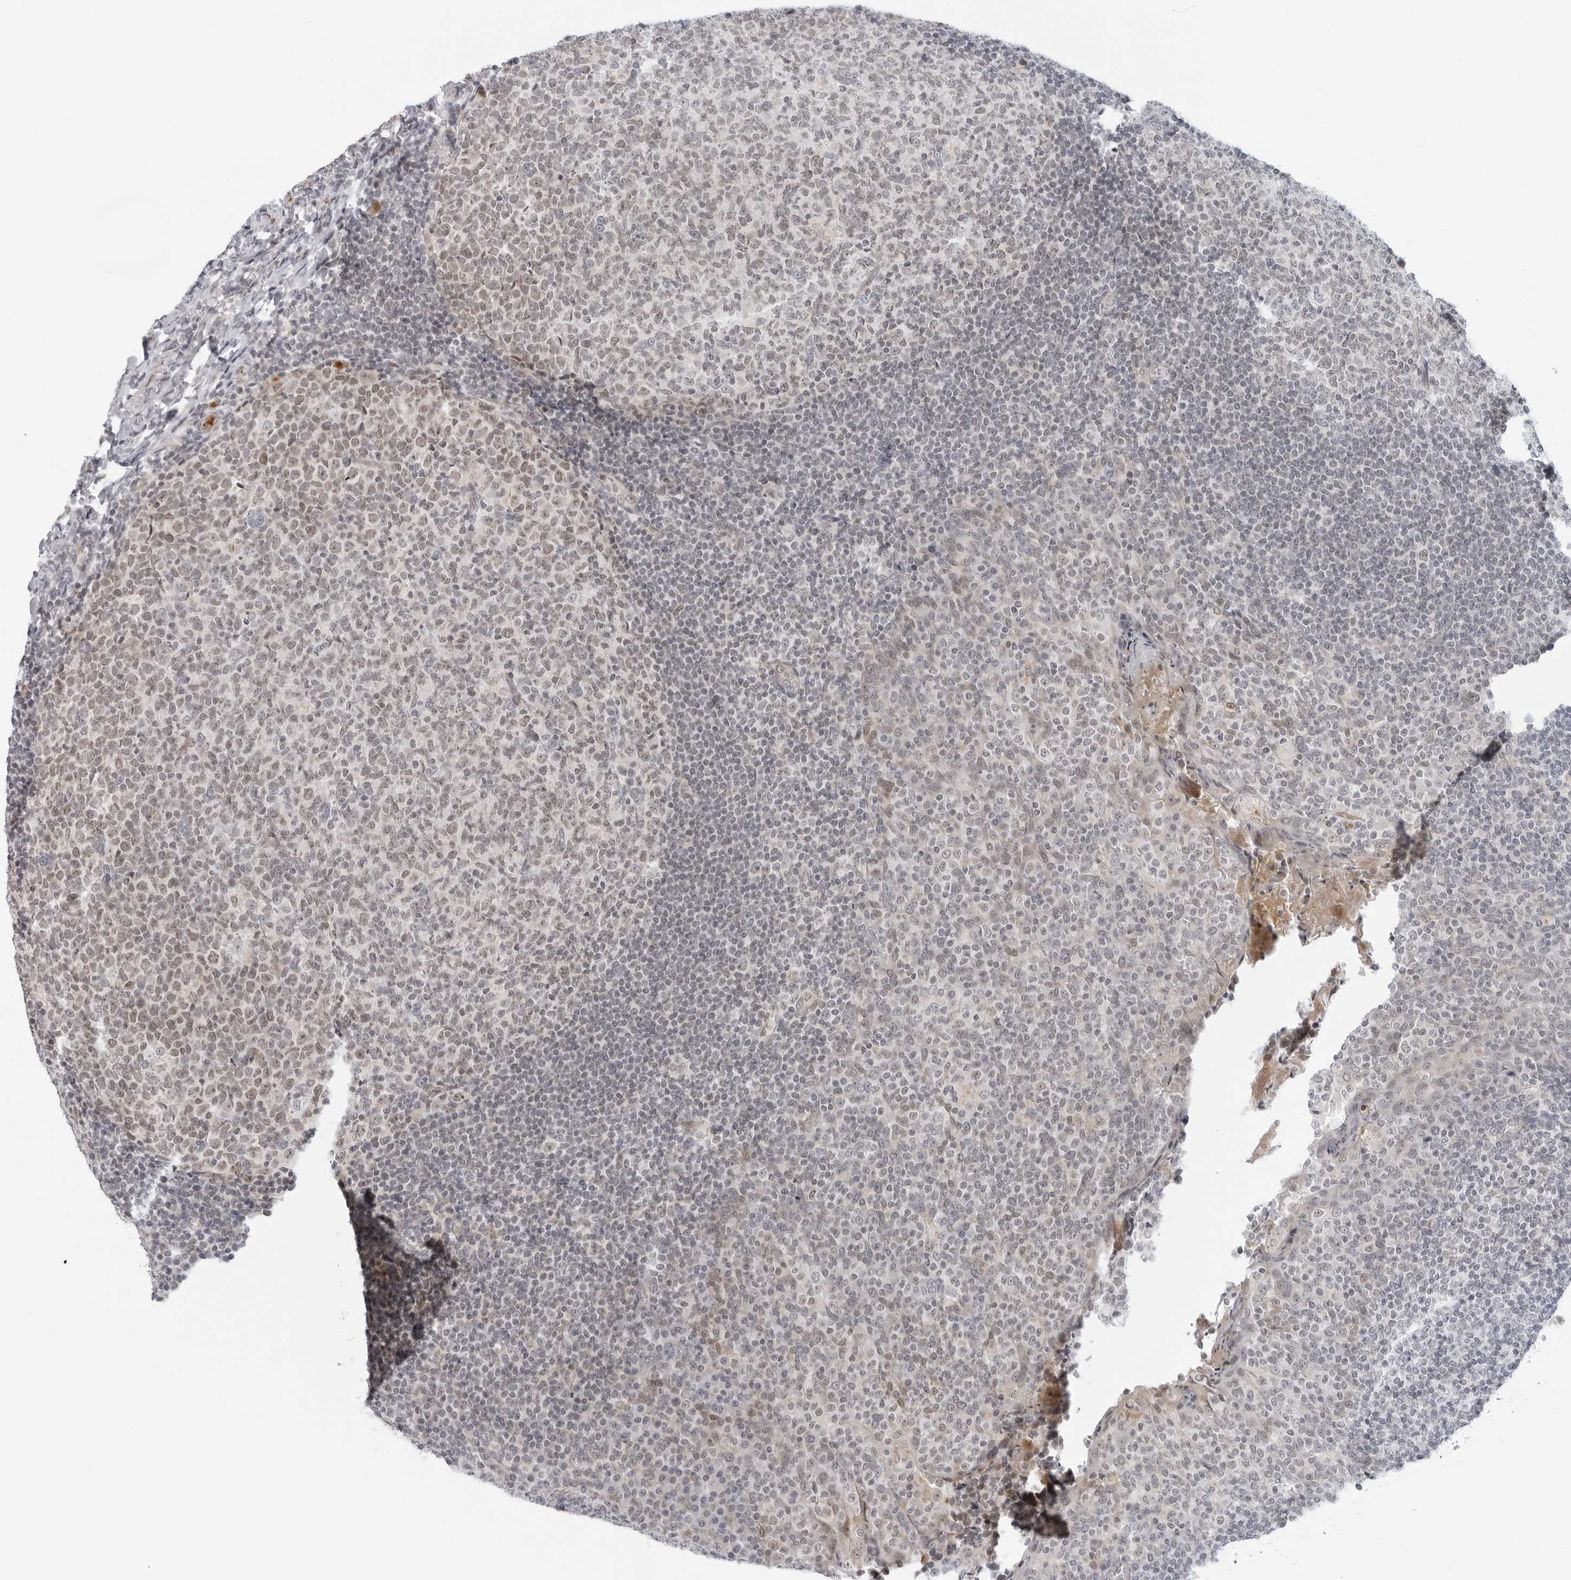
{"staining": {"intensity": "weak", "quantity": "<25%", "location": "cytoplasmic/membranous,nuclear"}, "tissue": "tonsil", "cell_type": "Germinal center cells", "image_type": "normal", "snomed": [{"axis": "morphology", "description": "Normal tissue, NOS"}, {"axis": "topography", "description": "Tonsil"}], "caption": "This is an IHC histopathology image of unremarkable human tonsil. There is no expression in germinal center cells.", "gene": "SUGCT", "patient": {"sex": "female", "age": 19}}